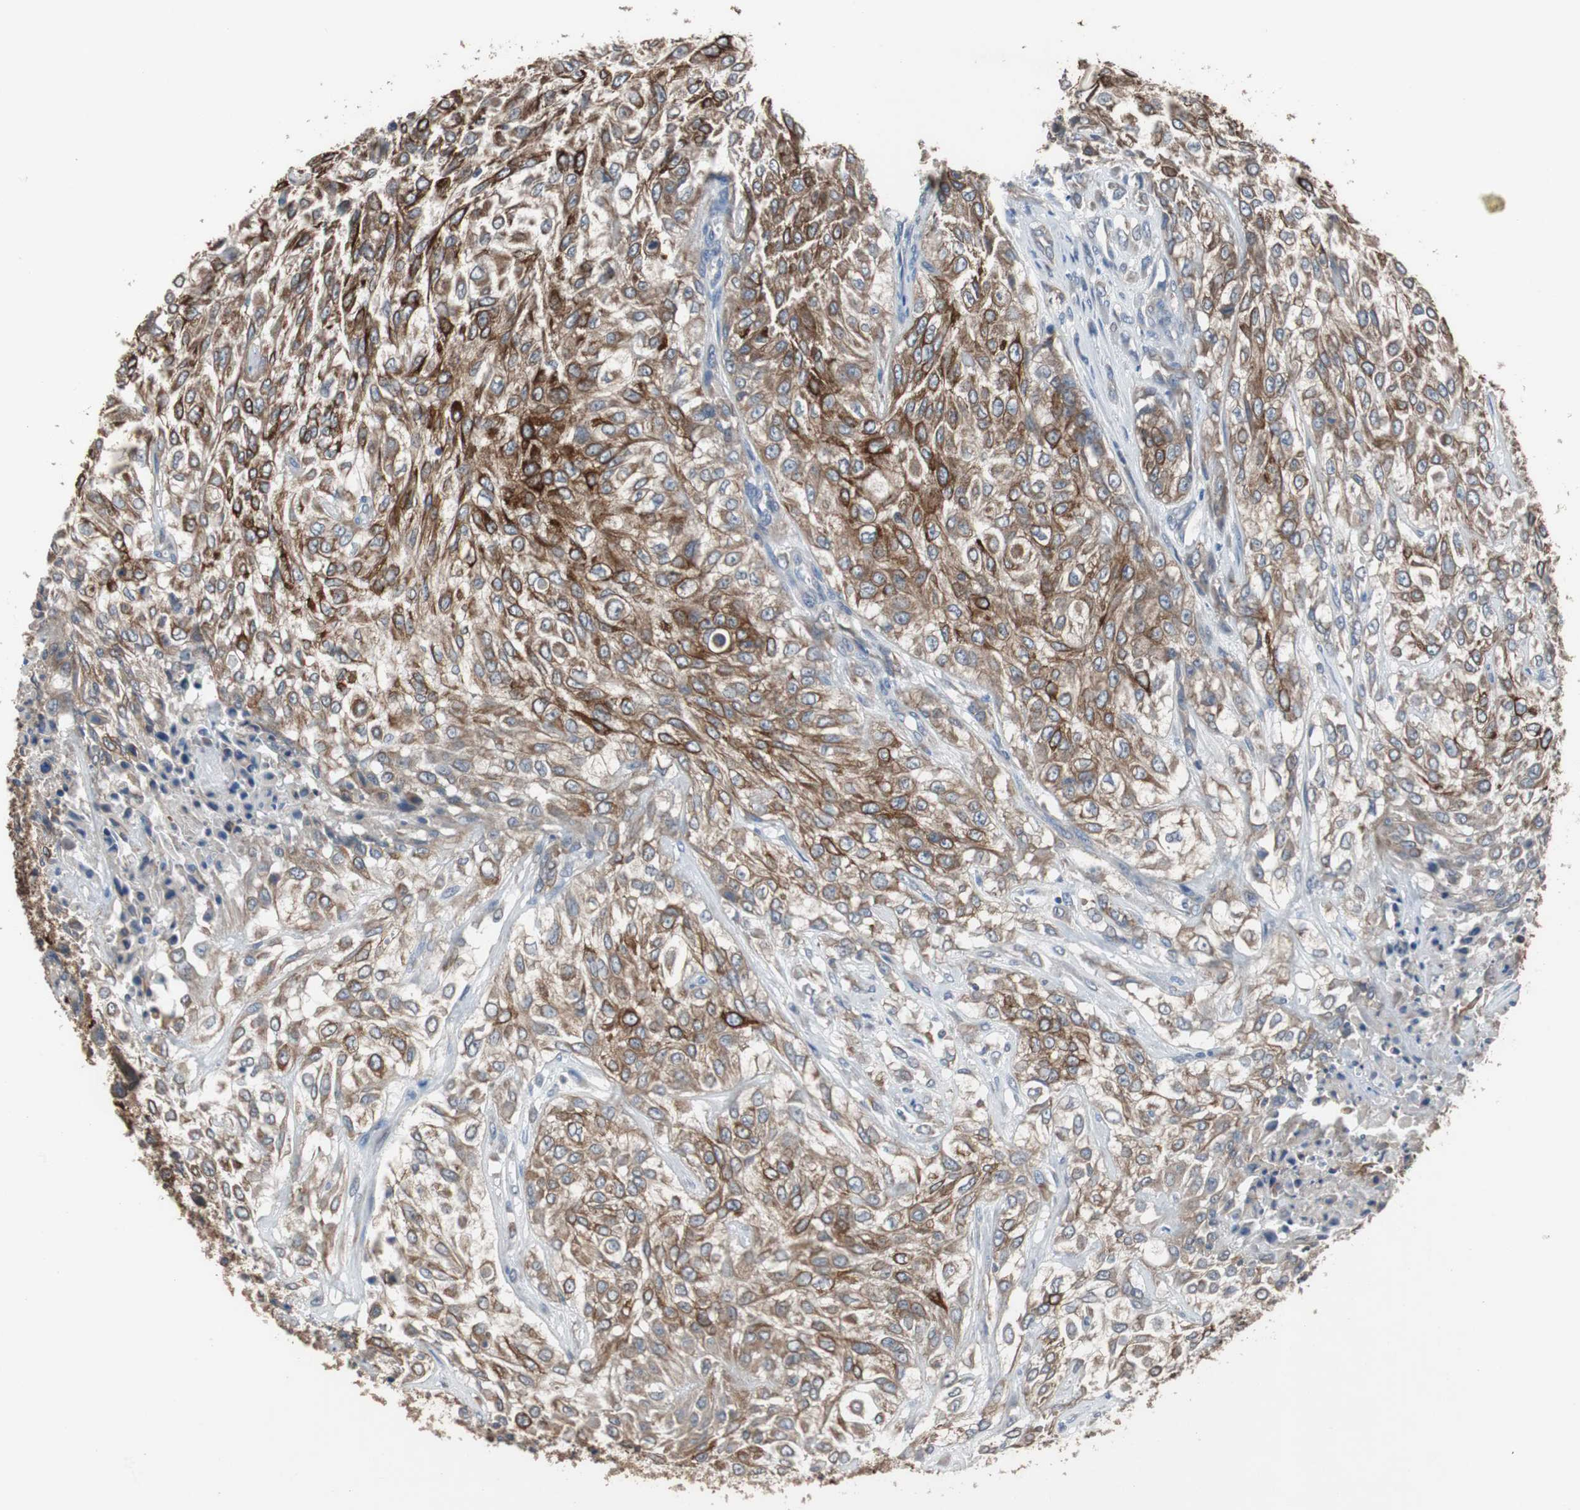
{"staining": {"intensity": "strong", "quantity": ">75%", "location": "cytoplasmic/membranous"}, "tissue": "urothelial cancer", "cell_type": "Tumor cells", "image_type": "cancer", "snomed": [{"axis": "morphology", "description": "Urothelial carcinoma, High grade"}, {"axis": "topography", "description": "Urinary bladder"}], "caption": "A micrograph showing strong cytoplasmic/membranous expression in about >75% of tumor cells in urothelial cancer, as visualized by brown immunohistochemical staining.", "gene": "USP10", "patient": {"sex": "male", "age": 57}}